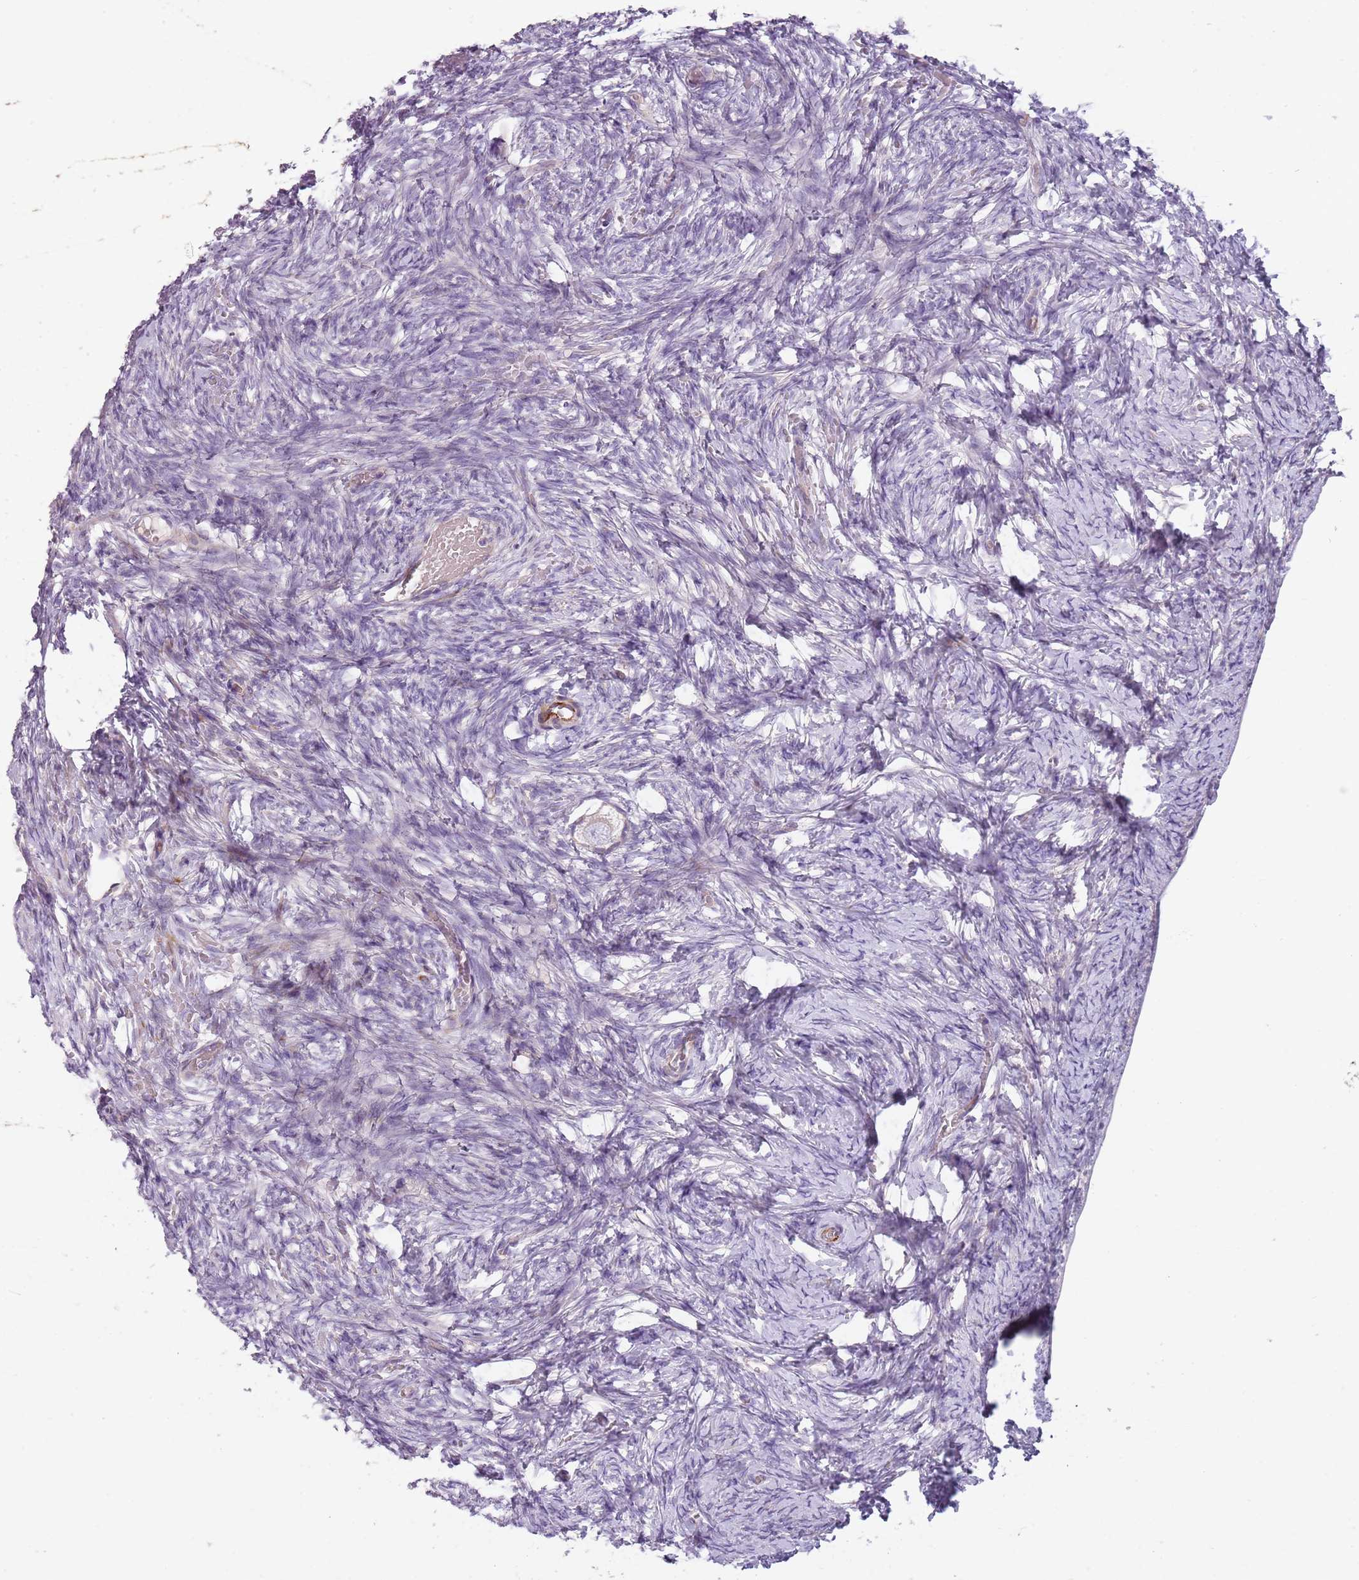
{"staining": {"intensity": "negative", "quantity": "none", "location": "none"}, "tissue": "ovary", "cell_type": "Follicle cells", "image_type": "normal", "snomed": [{"axis": "morphology", "description": "Adenocarcinoma, NOS"}, {"axis": "topography", "description": "Endometrium"}], "caption": "This is an IHC photomicrograph of unremarkable human ovary. There is no expression in follicle cells.", "gene": "ZNF583", "patient": {"sex": "female", "age": 32}}